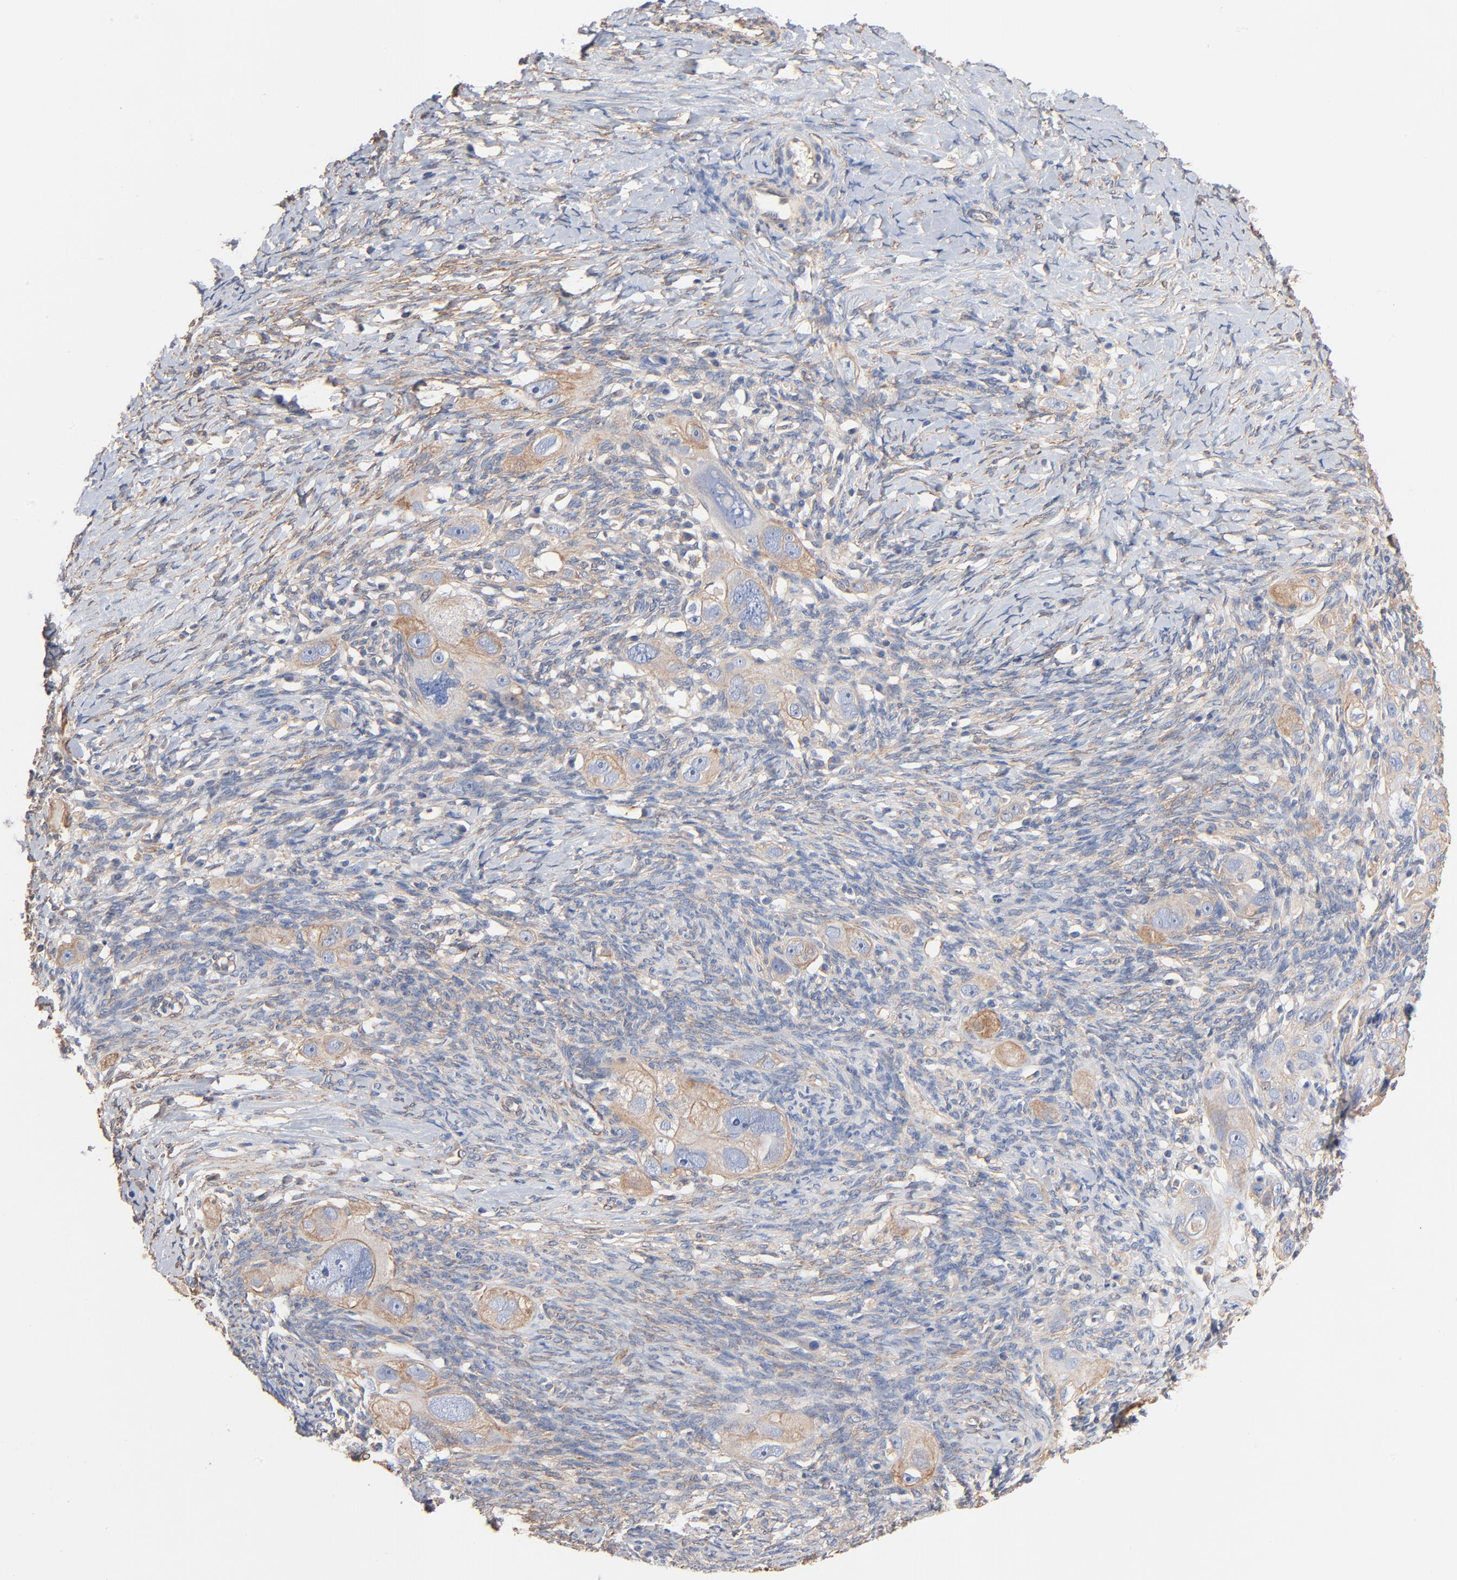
{"staining": {"intensity": "weak", "quantity": ">75%", "location": "cytoplasmic/membranous"}, "tissue": "ovarian cancer", "cell_type": "Tumor cells", "image_type": "cancer", "snomed": [{"axis": "morphology", "description": "Normal tissue, NOS"}, {"axis": "morphology", "description": "Cystadenocarcinoma, serous, NOS"}, {"axis": "topography", "description": "Ovary"}], "caption": "There is low levels of weak cytoplasmic/membranous positivity in tumor cells of ovarian cancer (serous cystadenocarcinoma), as demonstrated by immunohistochemical staining (brown color).", "gene": "ABCD4", "patient": {"sex": "female", "age": 62}}